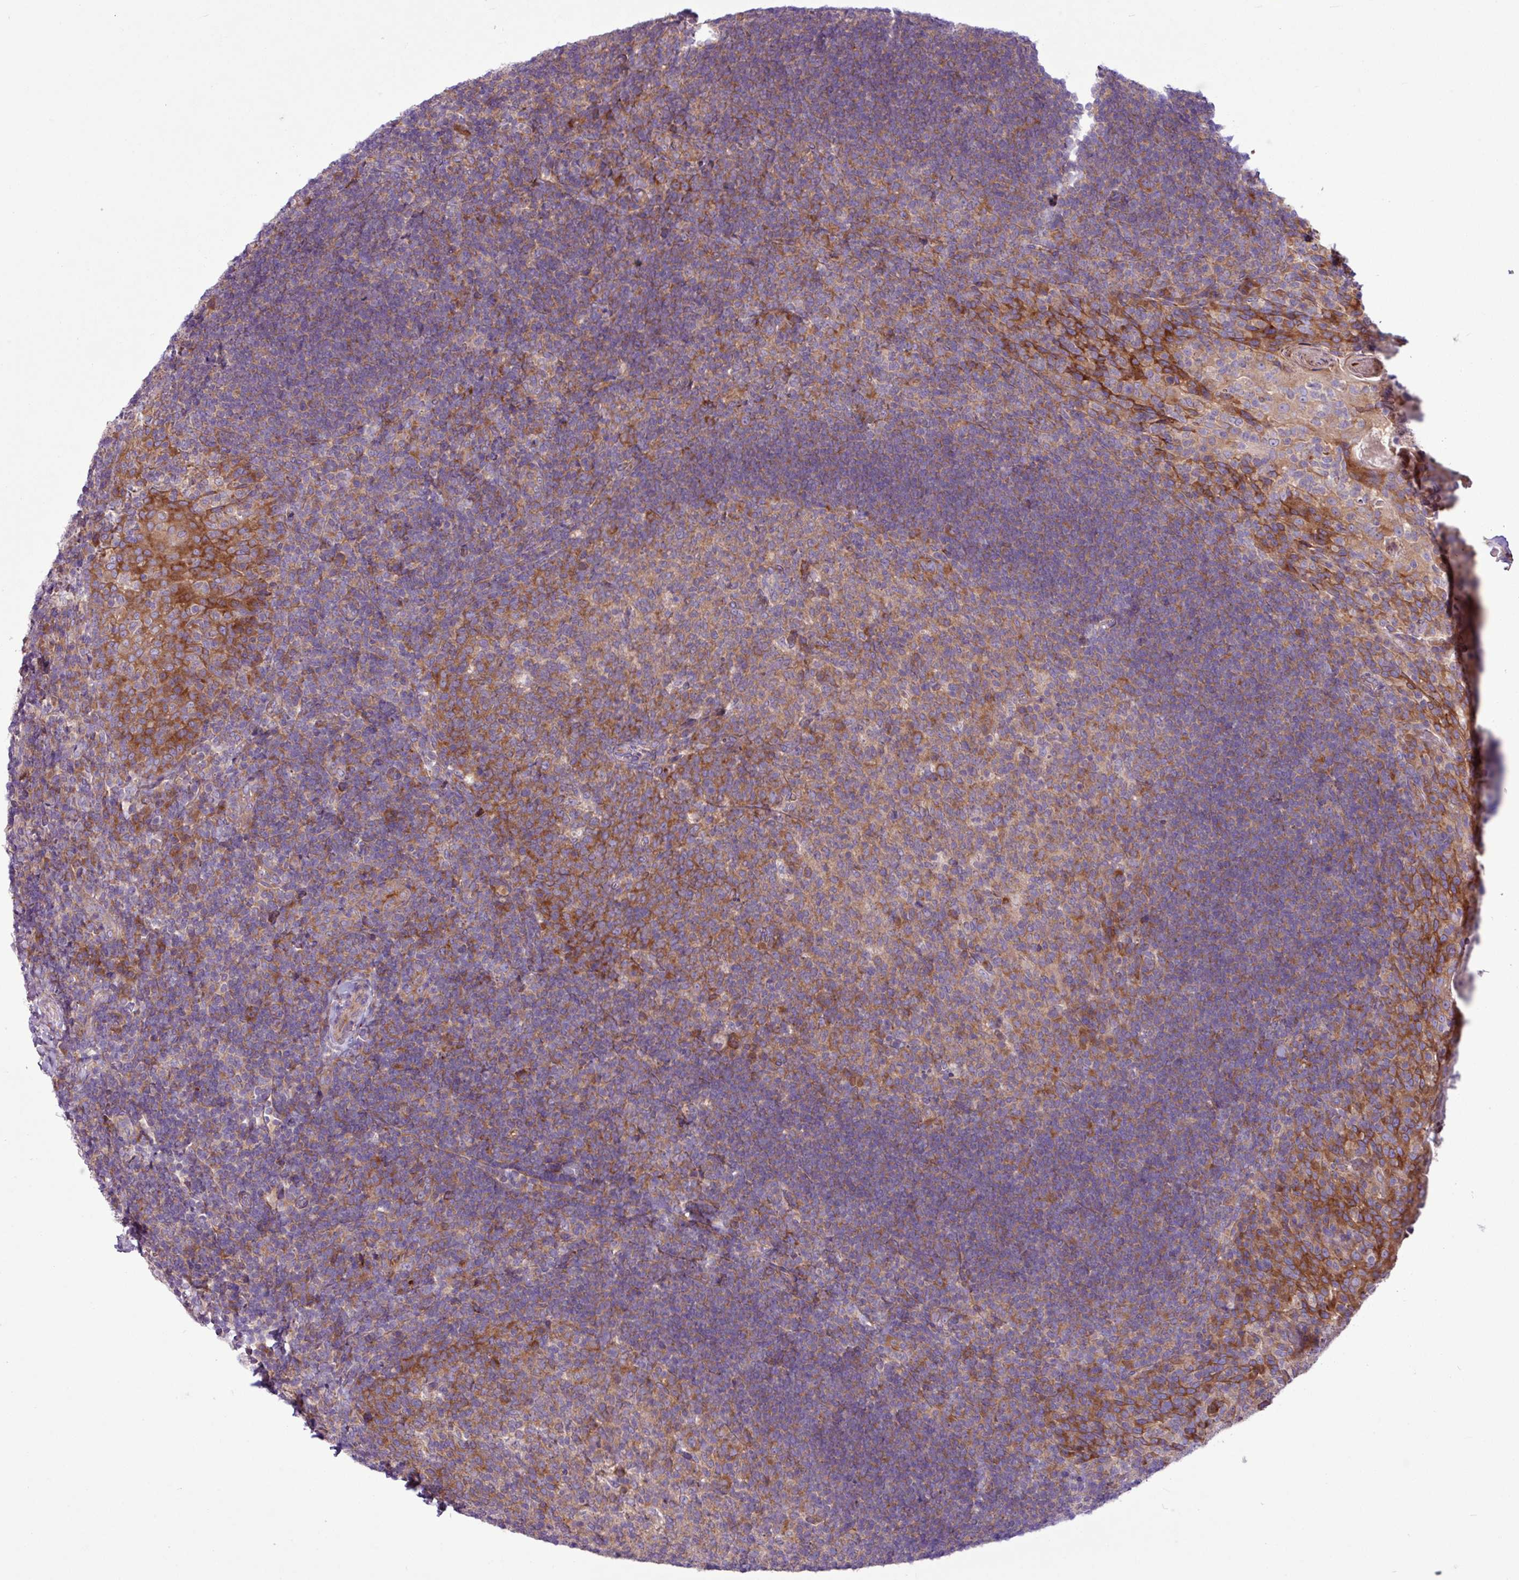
{"staining": {"intensity": "moderate", "quantity": ">75%", "location": "cytoplasmic/membranous"}, "tissue": "tonsil", "cell_type": "Germinal center cells", "image_type": "normal", "snomed": [{"axis": "morphology", "description": "Normal tissue, NOS"}, {"axis": "topography", "description": "Tonsil"}], "caption": "Protein analysis of unremarkable tonsil reveals moderate cytoplasmic/membranous positivity in about >75% of germinal center cells.", "gene": "MROH2A", "patient": {"sex": "female", "age": 10}}